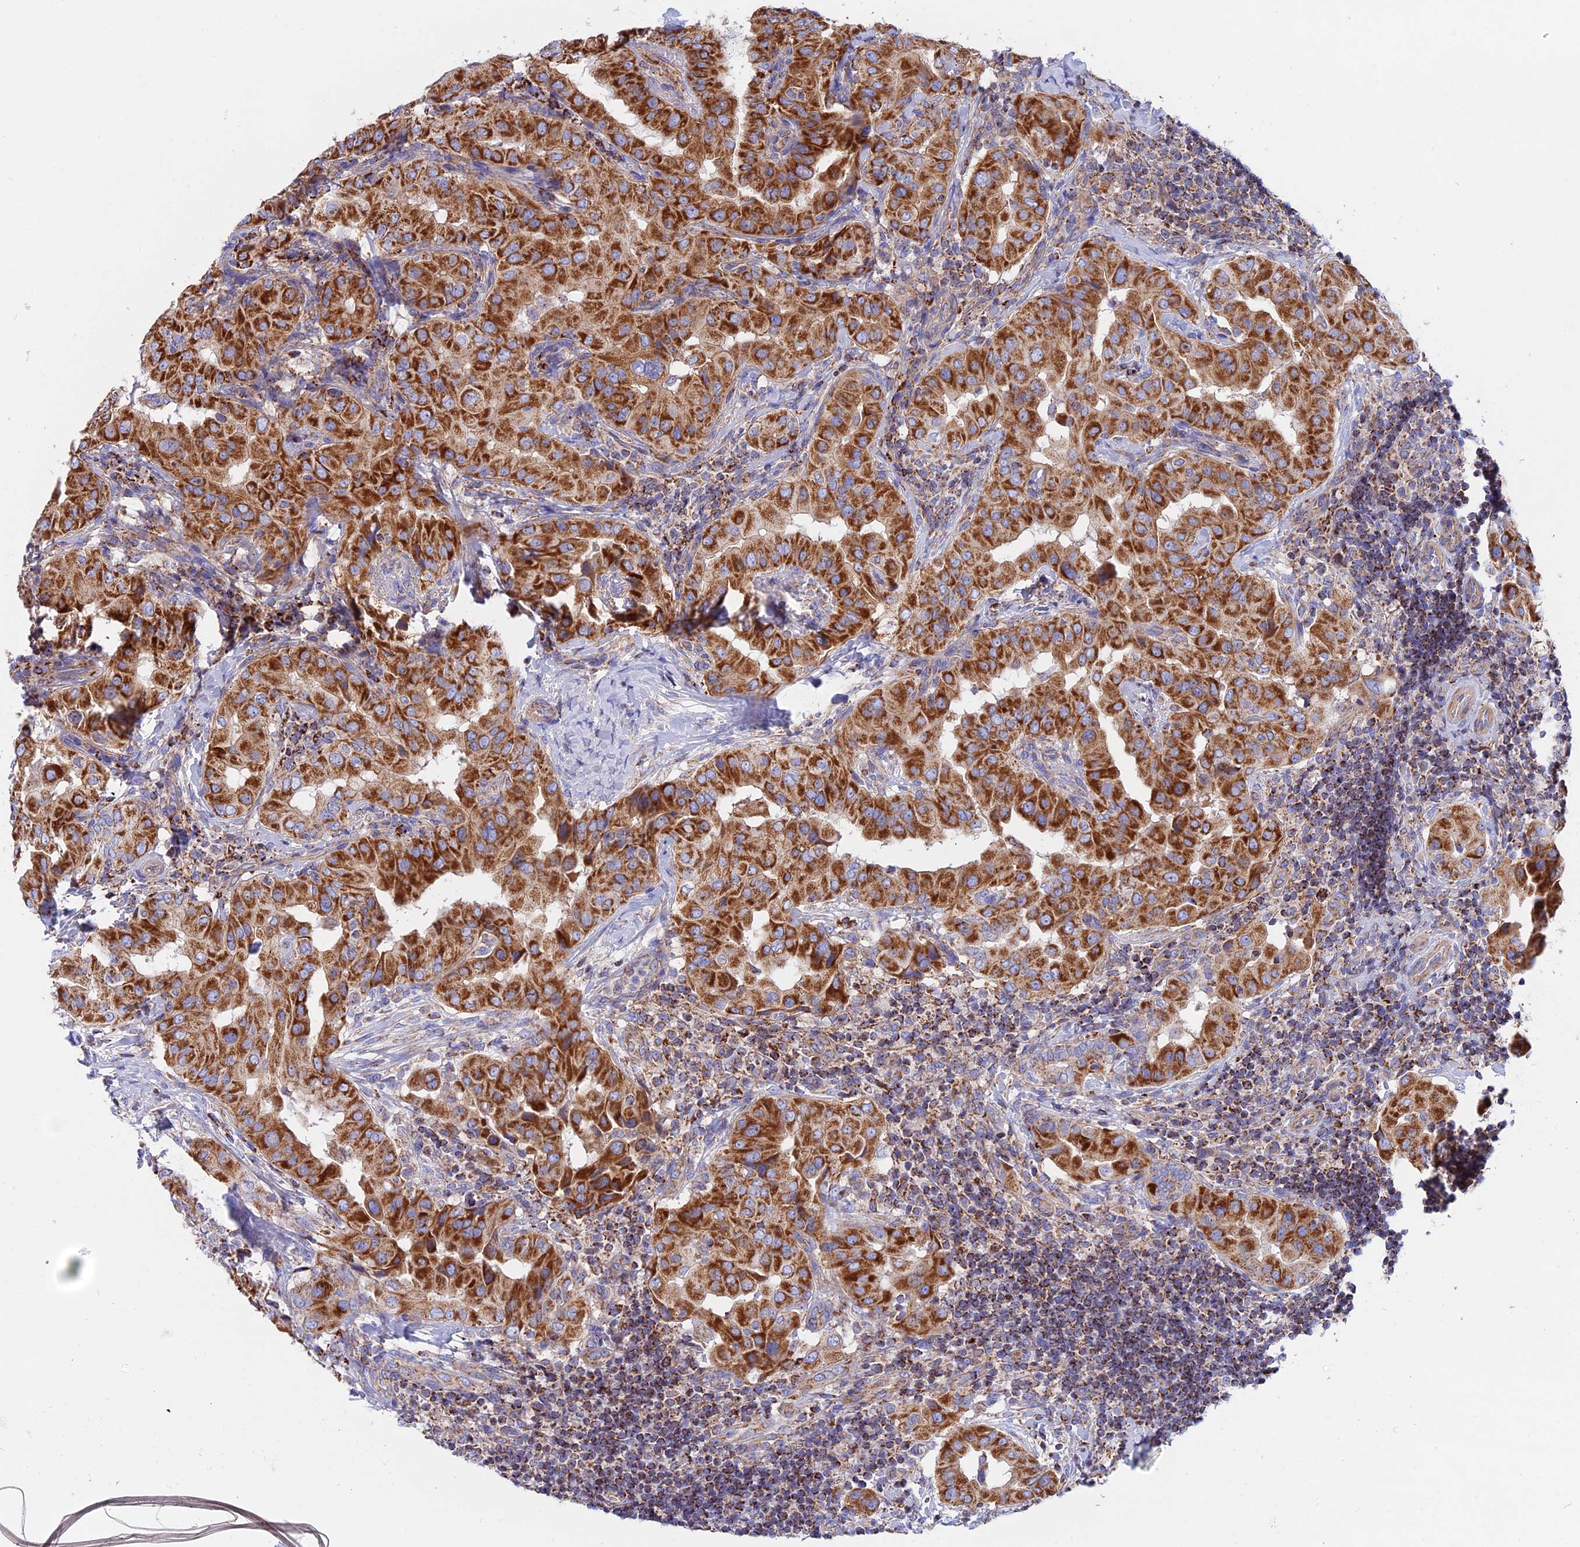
{"staining": {"intensity": "strong", "quantity": ">75%", "location": "cytoplasmic/membranous"}, "tissue": "thyroid cancer", "cell_type": "Tumor cells", "image_type": "cancer", "snomed": [{"axis": "morphology", "description": "Papillary adenocarcinoma, NOS"}, {"axis": "topography", "description": "Thyroid gland"}], "caption": "DAB (3,3'-diaminobenzidine) immunohistochemical staining of human thyroid cancer reveals strong cytoplasmic/membranous protein positivity in approximately >75% of tumor cells.", "gene": "GCDH", "patient": {"sex": "male", "age": 33}}